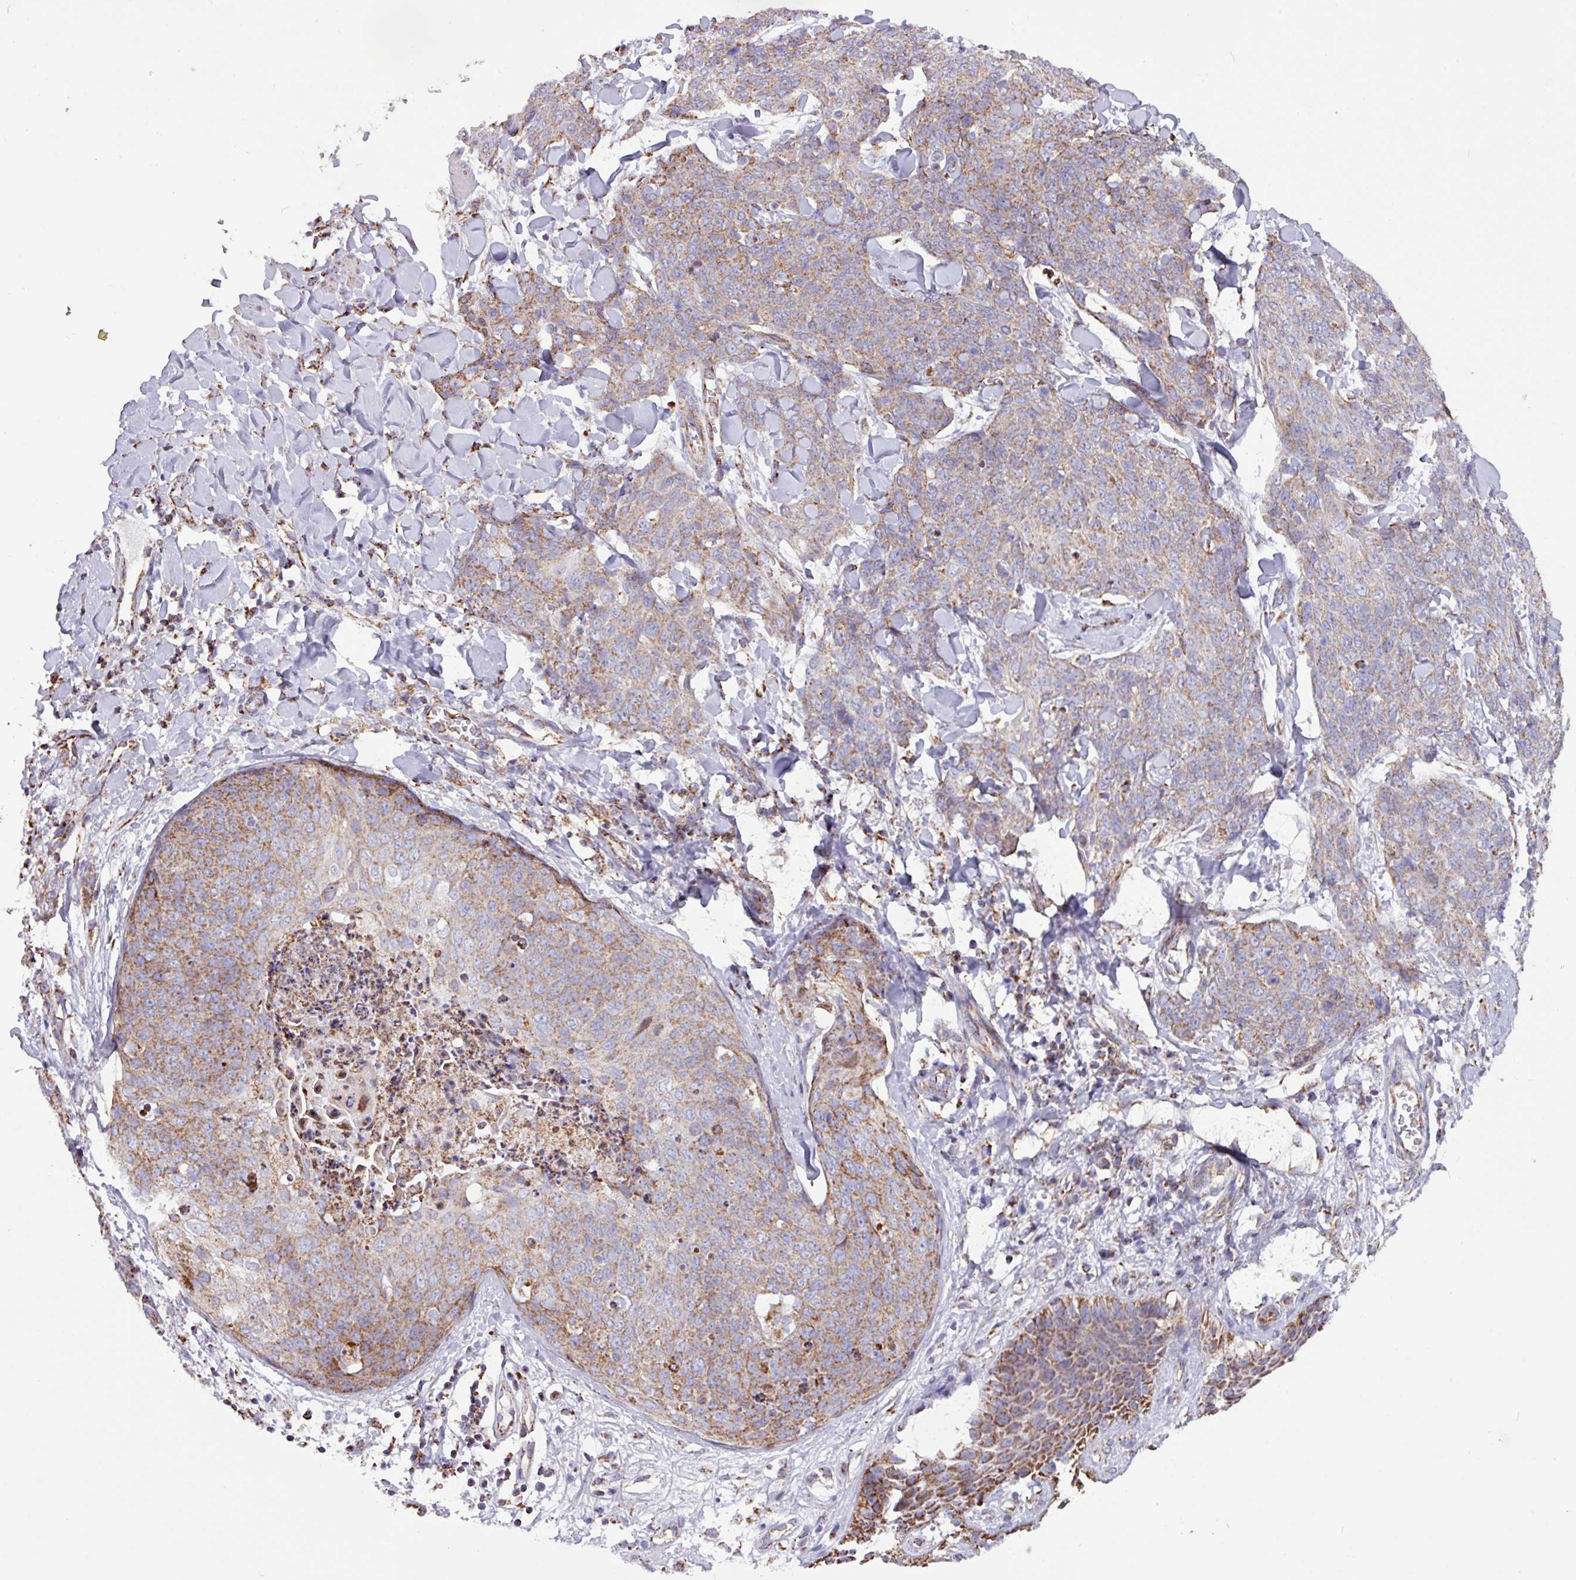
{"staining": {"intensity": "moderate", "quantity": ">75%", "location": "cytoplasmic/membranous"}, "tissue": "skin cancer", "cell_type": "Tumor cells", "image_type": "cancer", "snomed": [{"axis": "morphology", "description": "Squamous cell carcinoma, NOS"}, {"axis": "topography", "description": "Skin"}, {"axis": "topography", "description": "Vulva"}], "caption": "Immunohistochemical staining of skin cancer (squamous cell carcinoma) reveals medium levels of moderate cytoplasmic/membranous staining in about >75% of tumor cells. (DAB = brown stain, brightfield microscopy at high magnification).", "gene": "RTL3", "patient": {"sex": "female", "age": 85}}